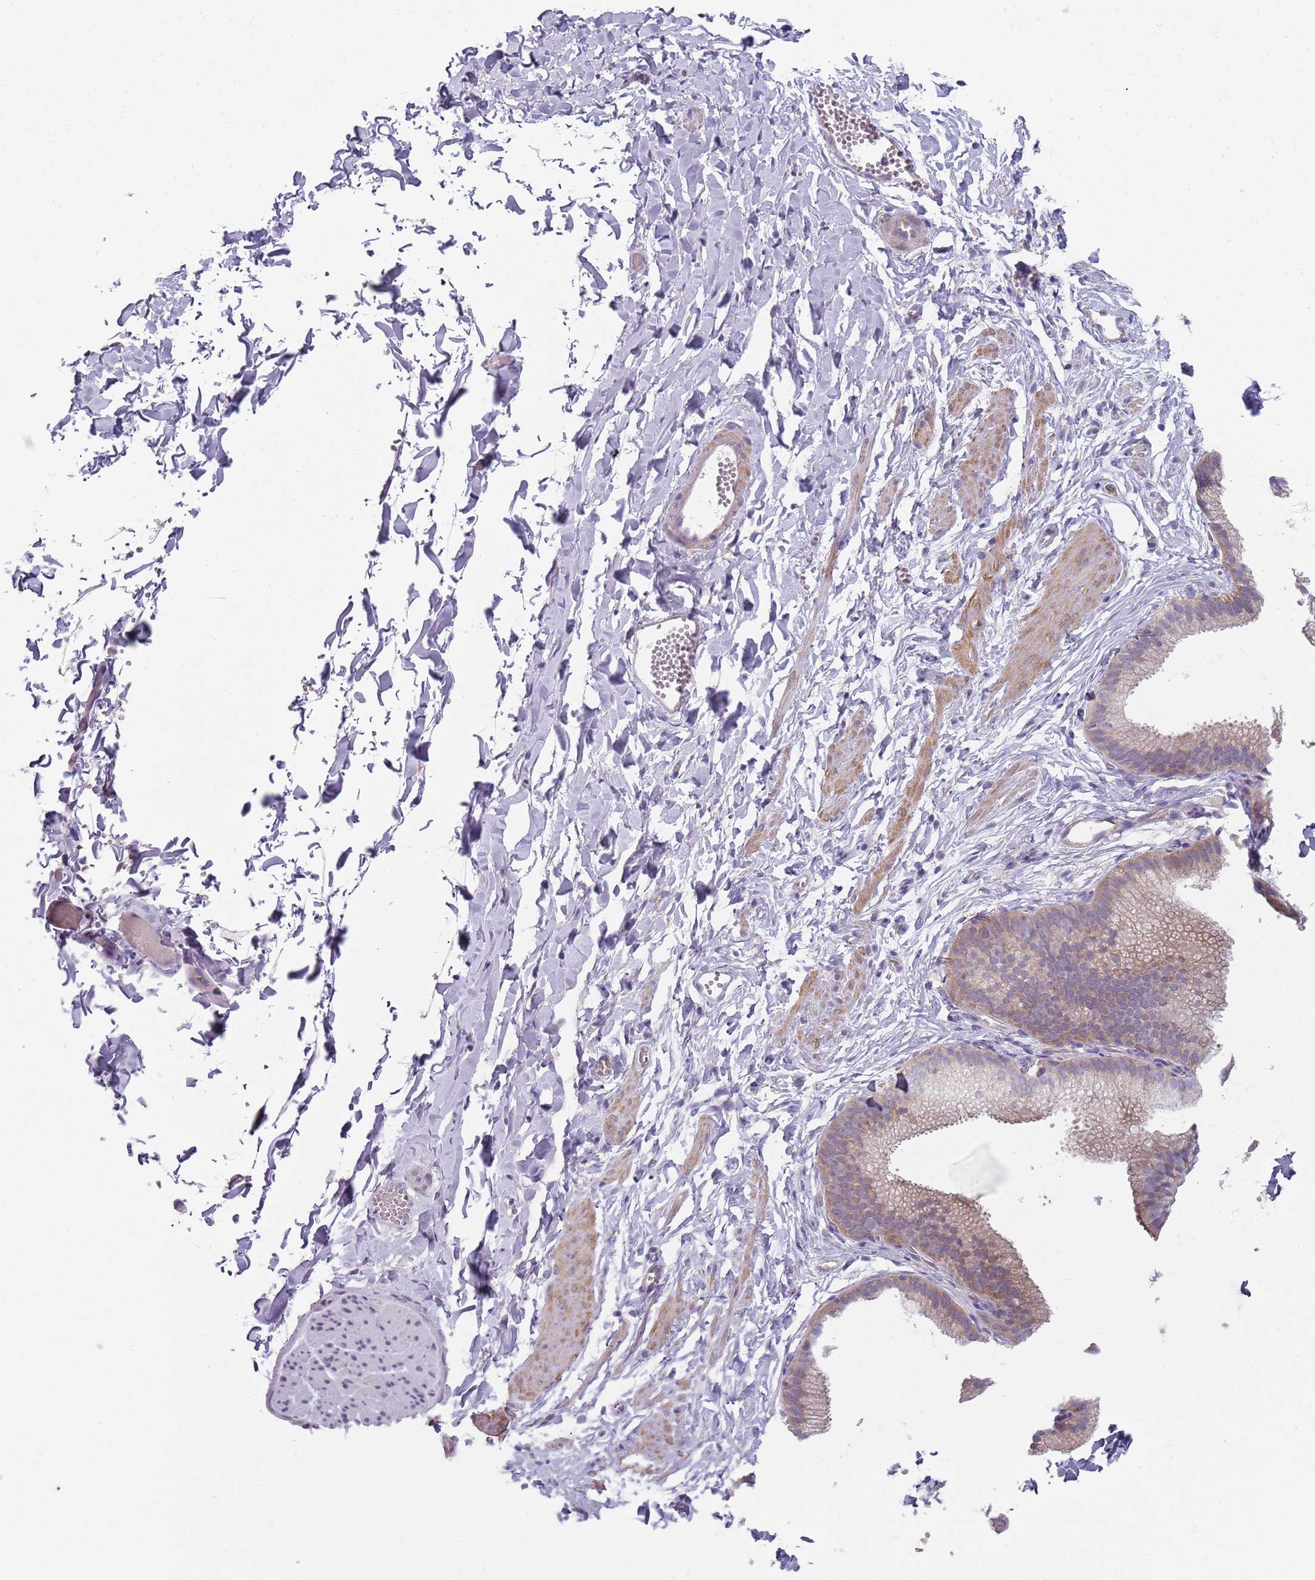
{"staining": {"intensity": "negative", "quantity": "none", "location": "none"}, "tissue": "adipose tissue", "cell_type": "Adipocytes", "image_type": "normal", "snomed": [{"axis": "morphology", "description": "Normal tissue, NOS"}, {"axis": "topography", "description": "Gallbladder"}, {"axis": "topography", "description": "Peripheral nerve tissue"}], "caption": "There is no significant positivity in adipocytes of adipose tissue. (DAB (3,3'-diaminobenzidine) IHC visualized using brightfield microscopy, high magnification).", "gene": "SLC26A6", "patient": {"sex": "male", "age": 38}}